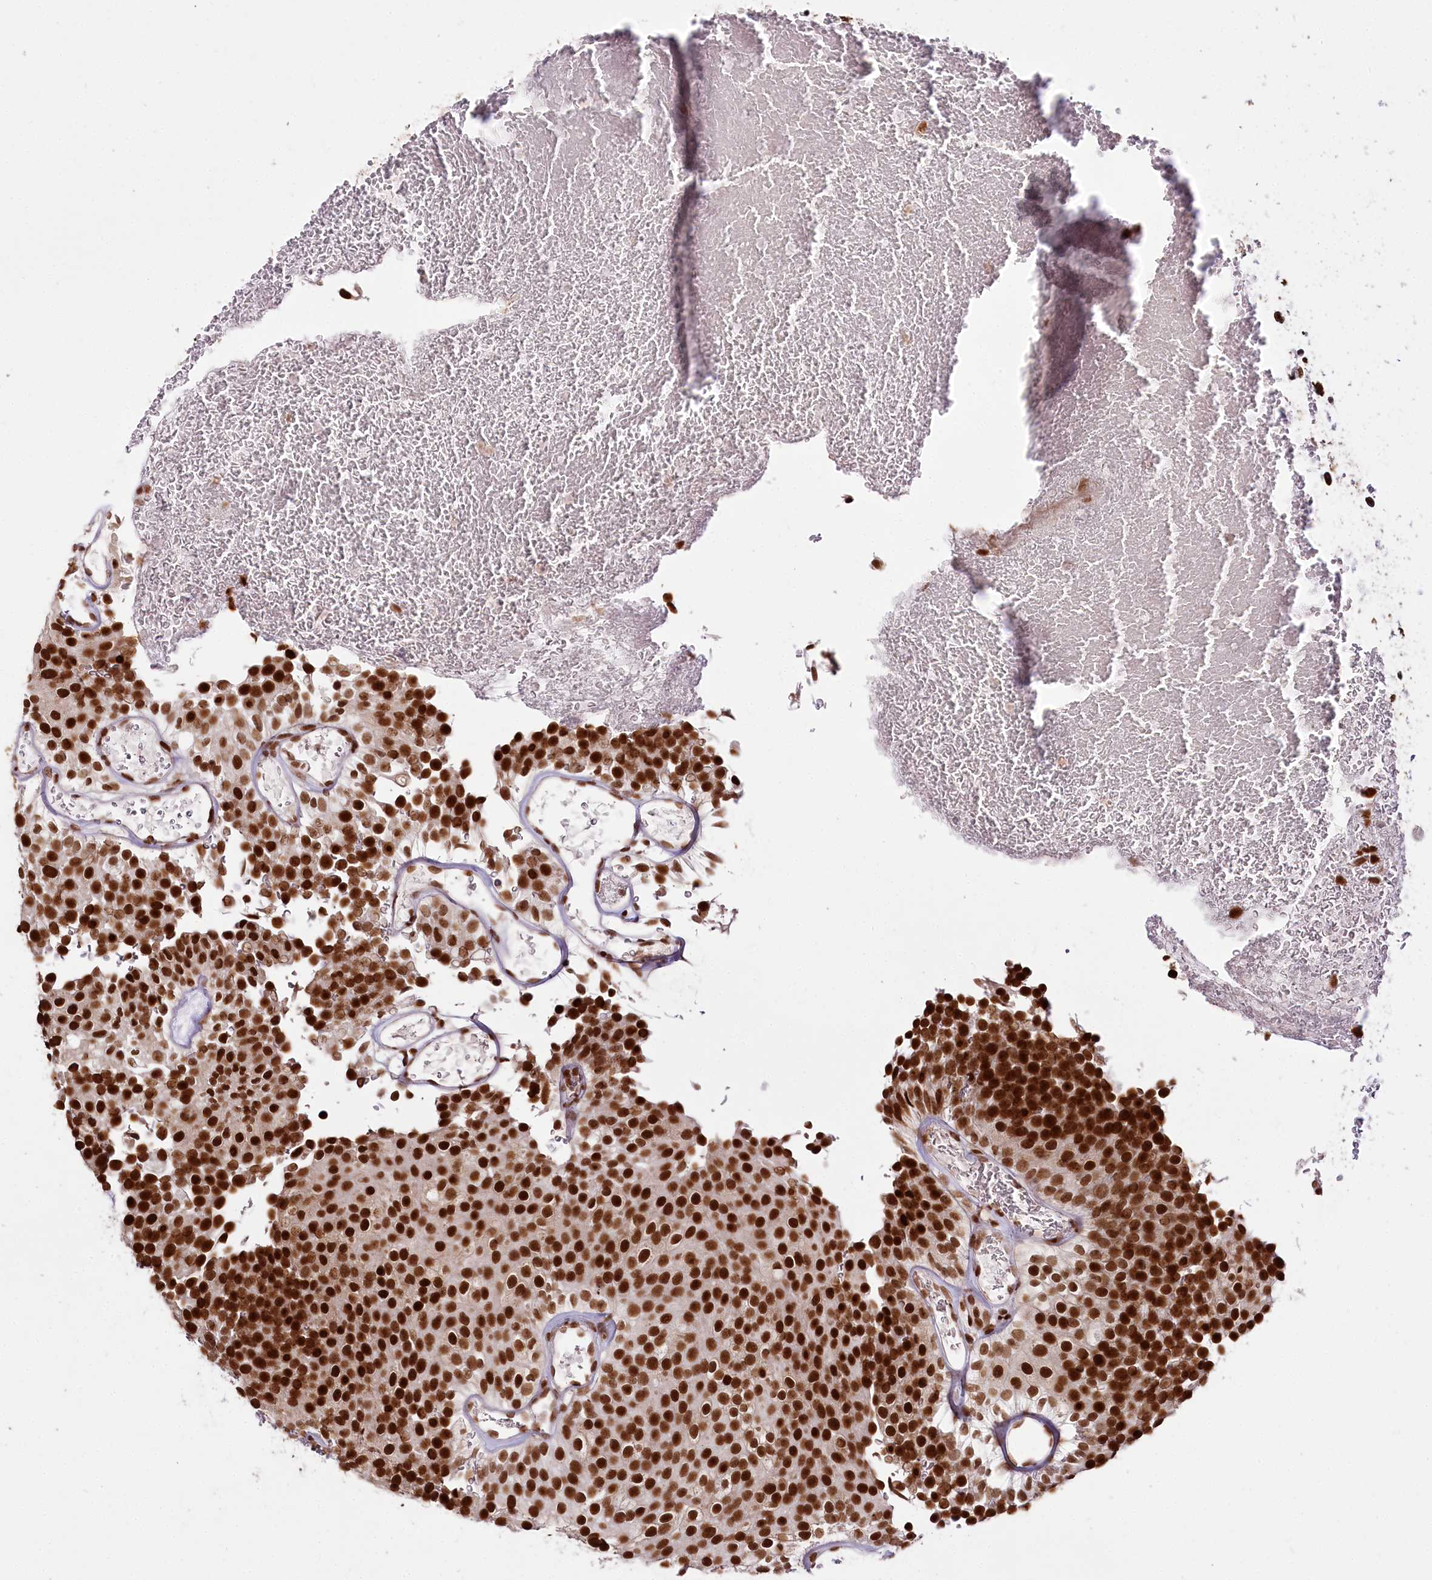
{"staining": {"intensity": "strong", "quantity": ">75%", "location": "nuclear"}, "tissue": "urothelial cancer", "cell_type": "Tumor cells", "image_type": "cancer", "snomed": [{"axis": "morphology", "description": "Urothelial carcinoma, Low grade"}, {"axis": "topography", "description": "Urinary bladder"}], "caption": "A high-resolution histopathology image shows IHC staining of urothelial cancer, which displays strong nuclear expression in about >75% of tumor cells. (Stains: DAB in brown, nuclei in blue, Microscopy: brightfield microscopy at high magnification).", "gene": "SMARCE1", "patient": {"sex": "male", "age": 78}}